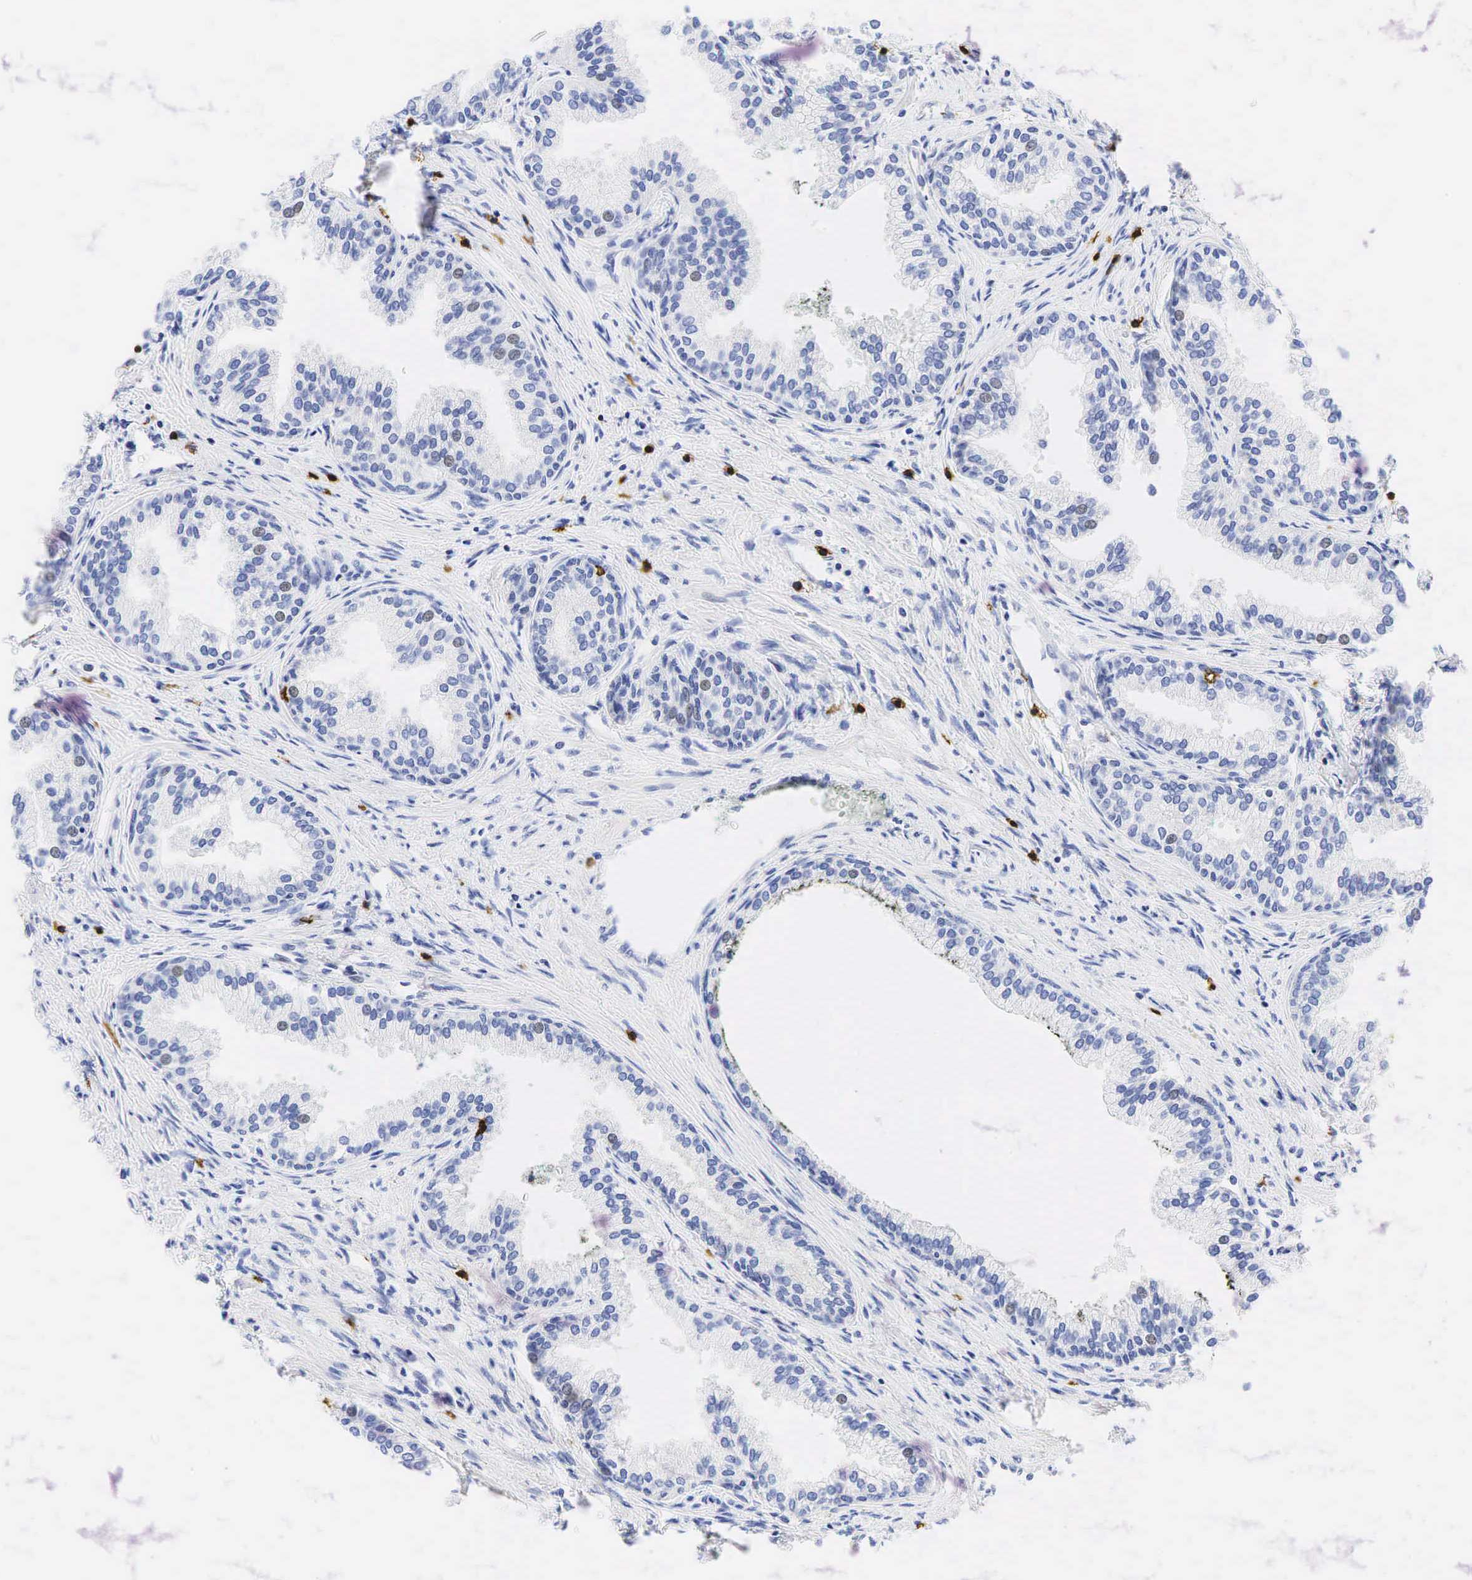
{"staining": {"intensity": "negative", "quantity": "none", "location": "none"}, "tissue": "prostate", "cell_type": "Glandular cells", "image_type": "normal", "snomed": [{"axis": "morphology", "description": "Normal tissue, NOS"}, {"axis": "topography", "description": "Prostate"}], "caption": "Protein analysis of benign prostate reveals no significant positivity in glandular cells.", "gene": "CD8A", "patient": {"sex": "male", "age": 68}}